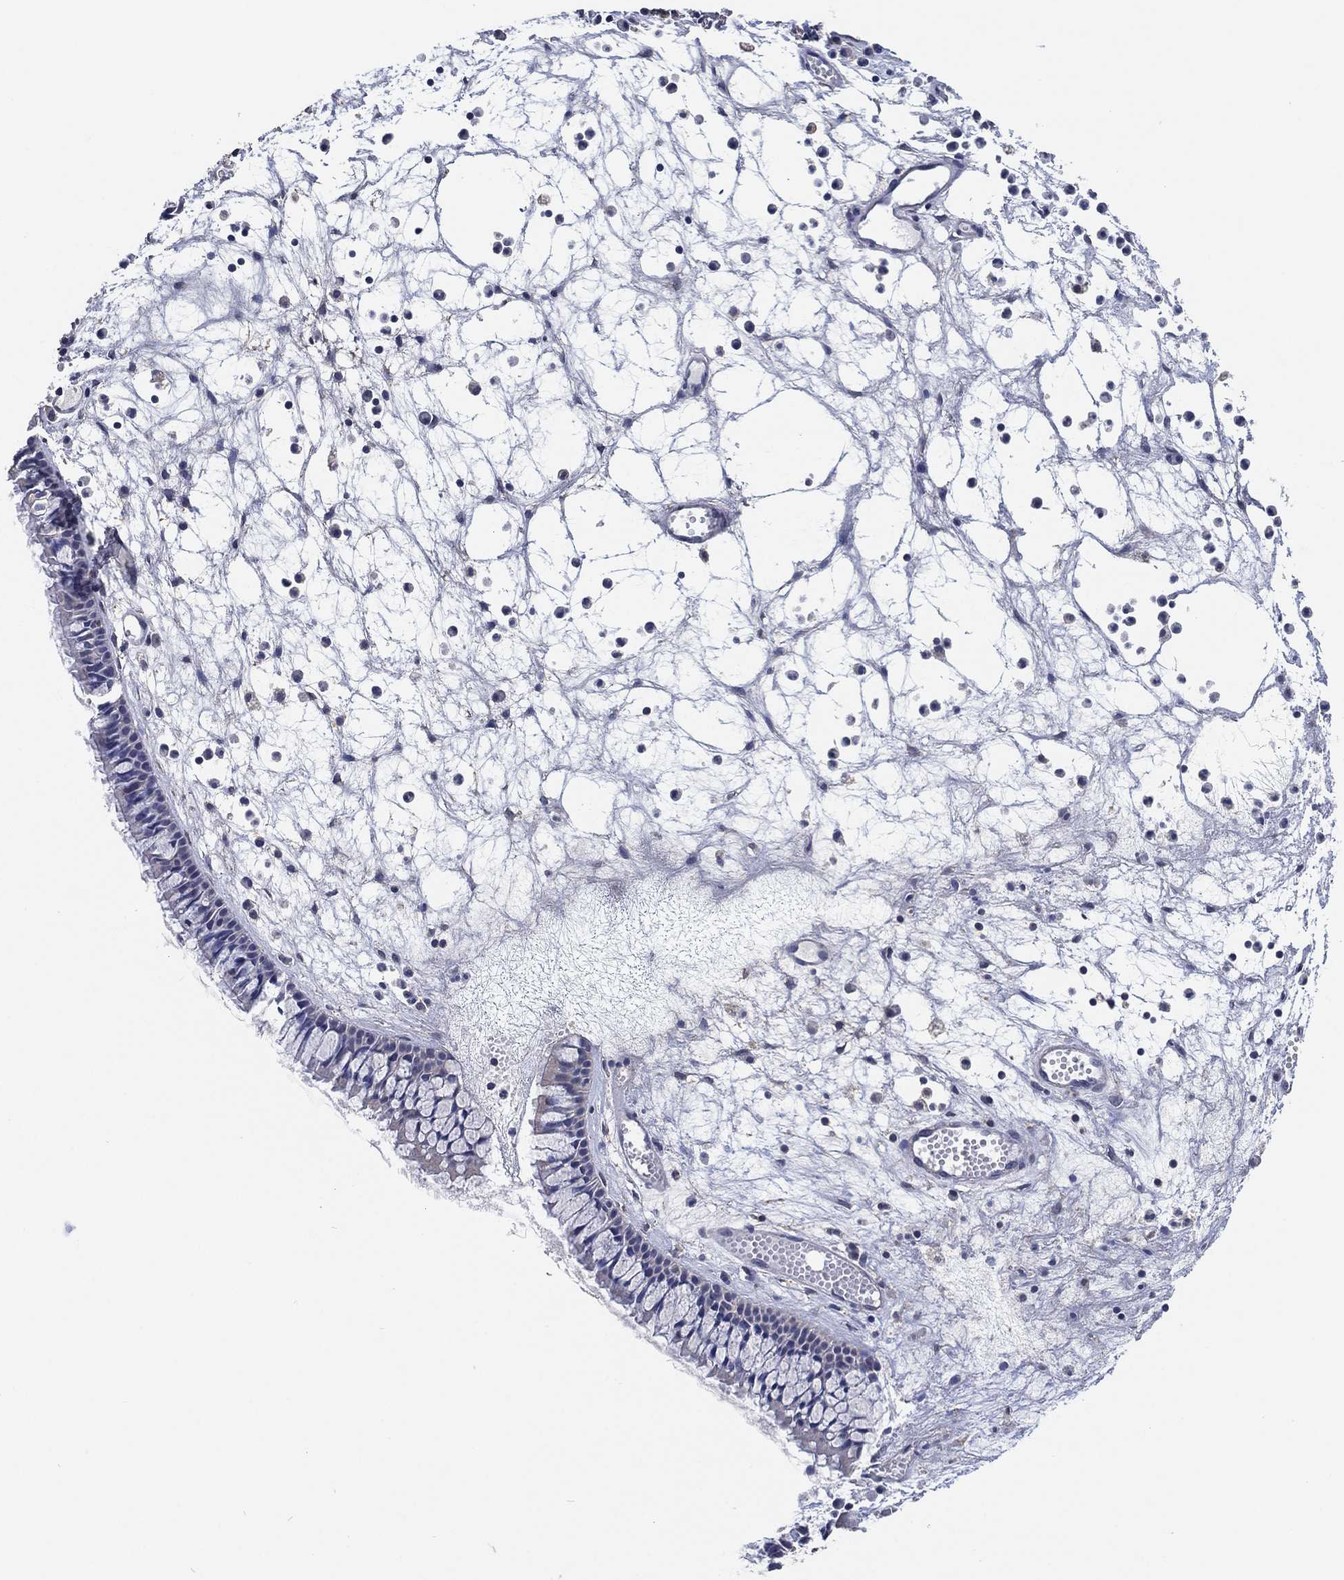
{"staining": {"intensity": "negative", "quantity": "none", "location": "none"}, "tissue": "nasopharynx", "cell_type": "Respiratory epithelial cells", "image_type": "normal", "snomed": [{"axis": "morphology", "description": "Normal tissue, NOS"}, {"axis": "topography", "description": "Nasopharynx"}], "caption": "This photomicrograph is of unremarkable nasopharynx stained with immunohistochemistry (IHC) to label a protein in brown with the nuclei are counter-stained blue. There is no staining in respiratory epithelial cells.", "gene": "KLK5", "patient": {"sex": "female", "age": 47}}